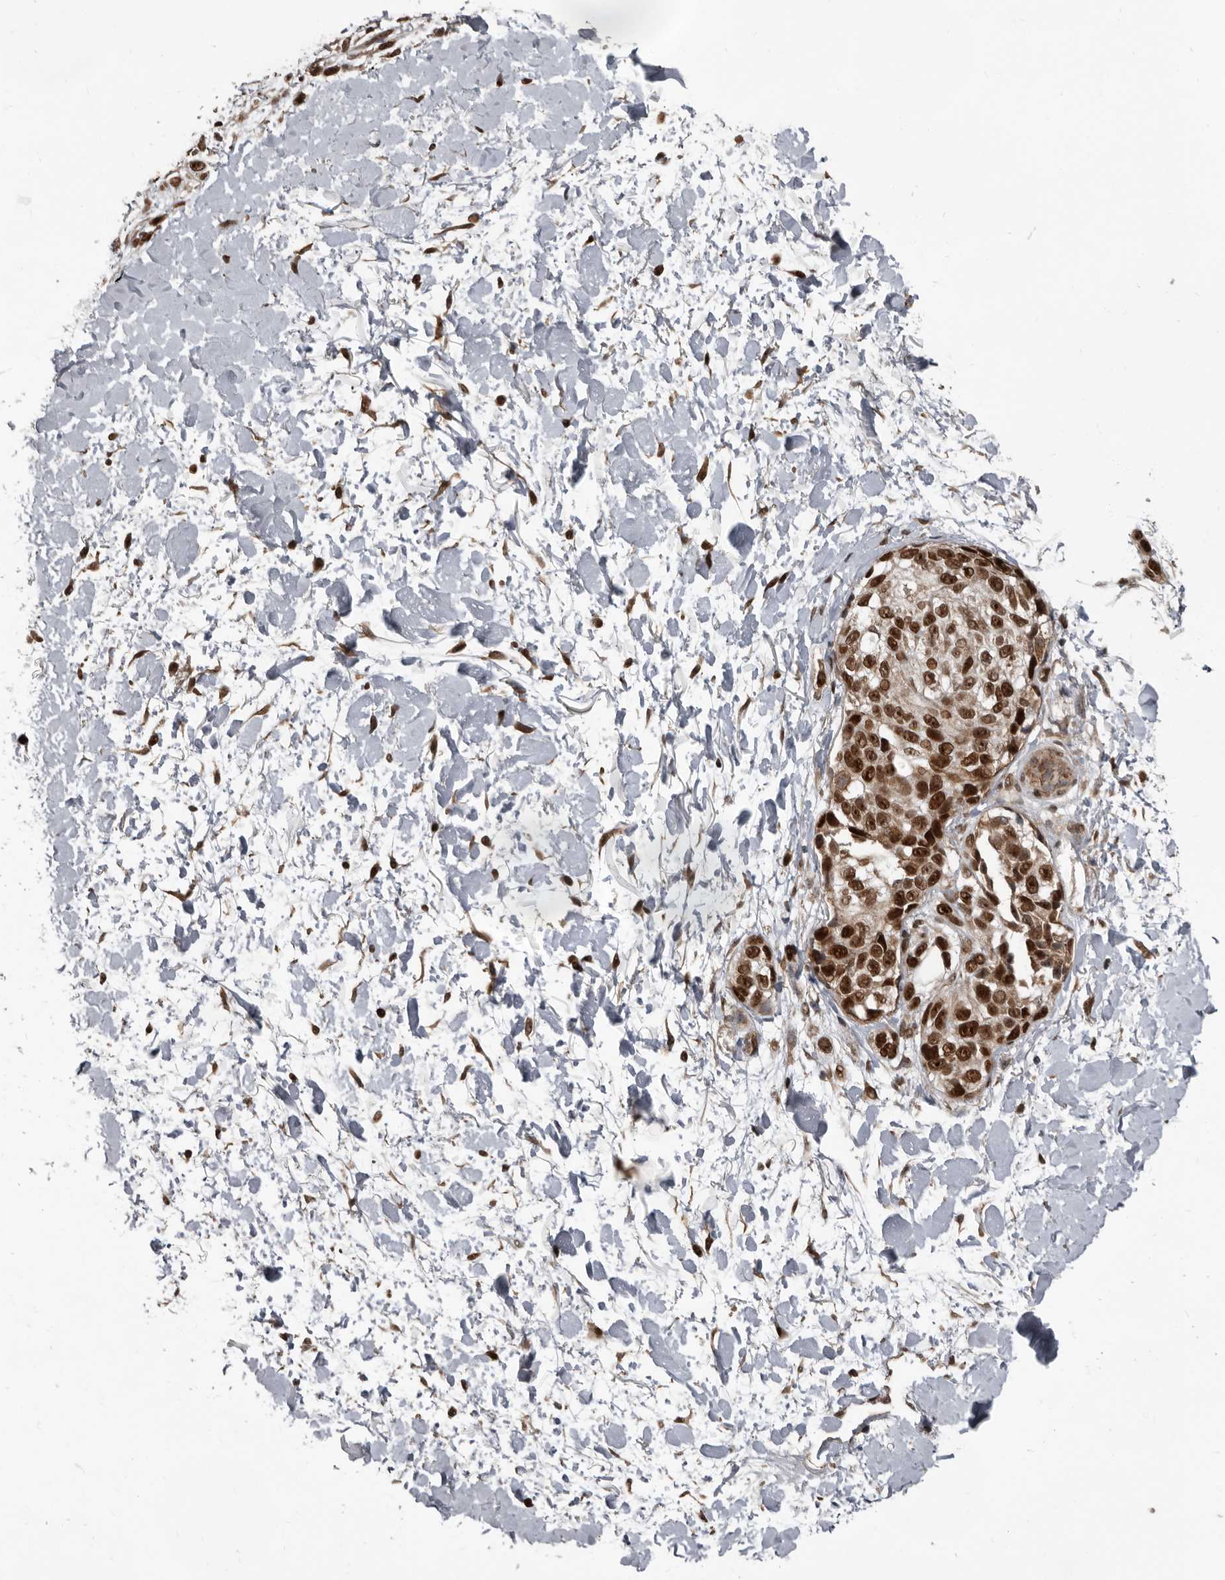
{"staining": {"intensity": "strong", "quantity": ">75%", "location": "nuclear"}, "tissue": "melanoma", "cell_type": "Tumor cells", "image_type": "cancer", "snomed": [{"axis": "morphology", "description": "Malignant melanoma, Metastatic site"}, {"axis": "topography", "description": "Skin"}], "caption": "Strong nuclear staining is identified in about >75% of tumor cells in melanoma. The staining was performed using DAB (3,3'-diaminobenzidine) to visualize the protein expression in brown, while the nuclei were stained in blue with hematoxylin (Magnification: 20x).", "gene": "CHD1L", "patient": {"sex": "female", "age": 72}}